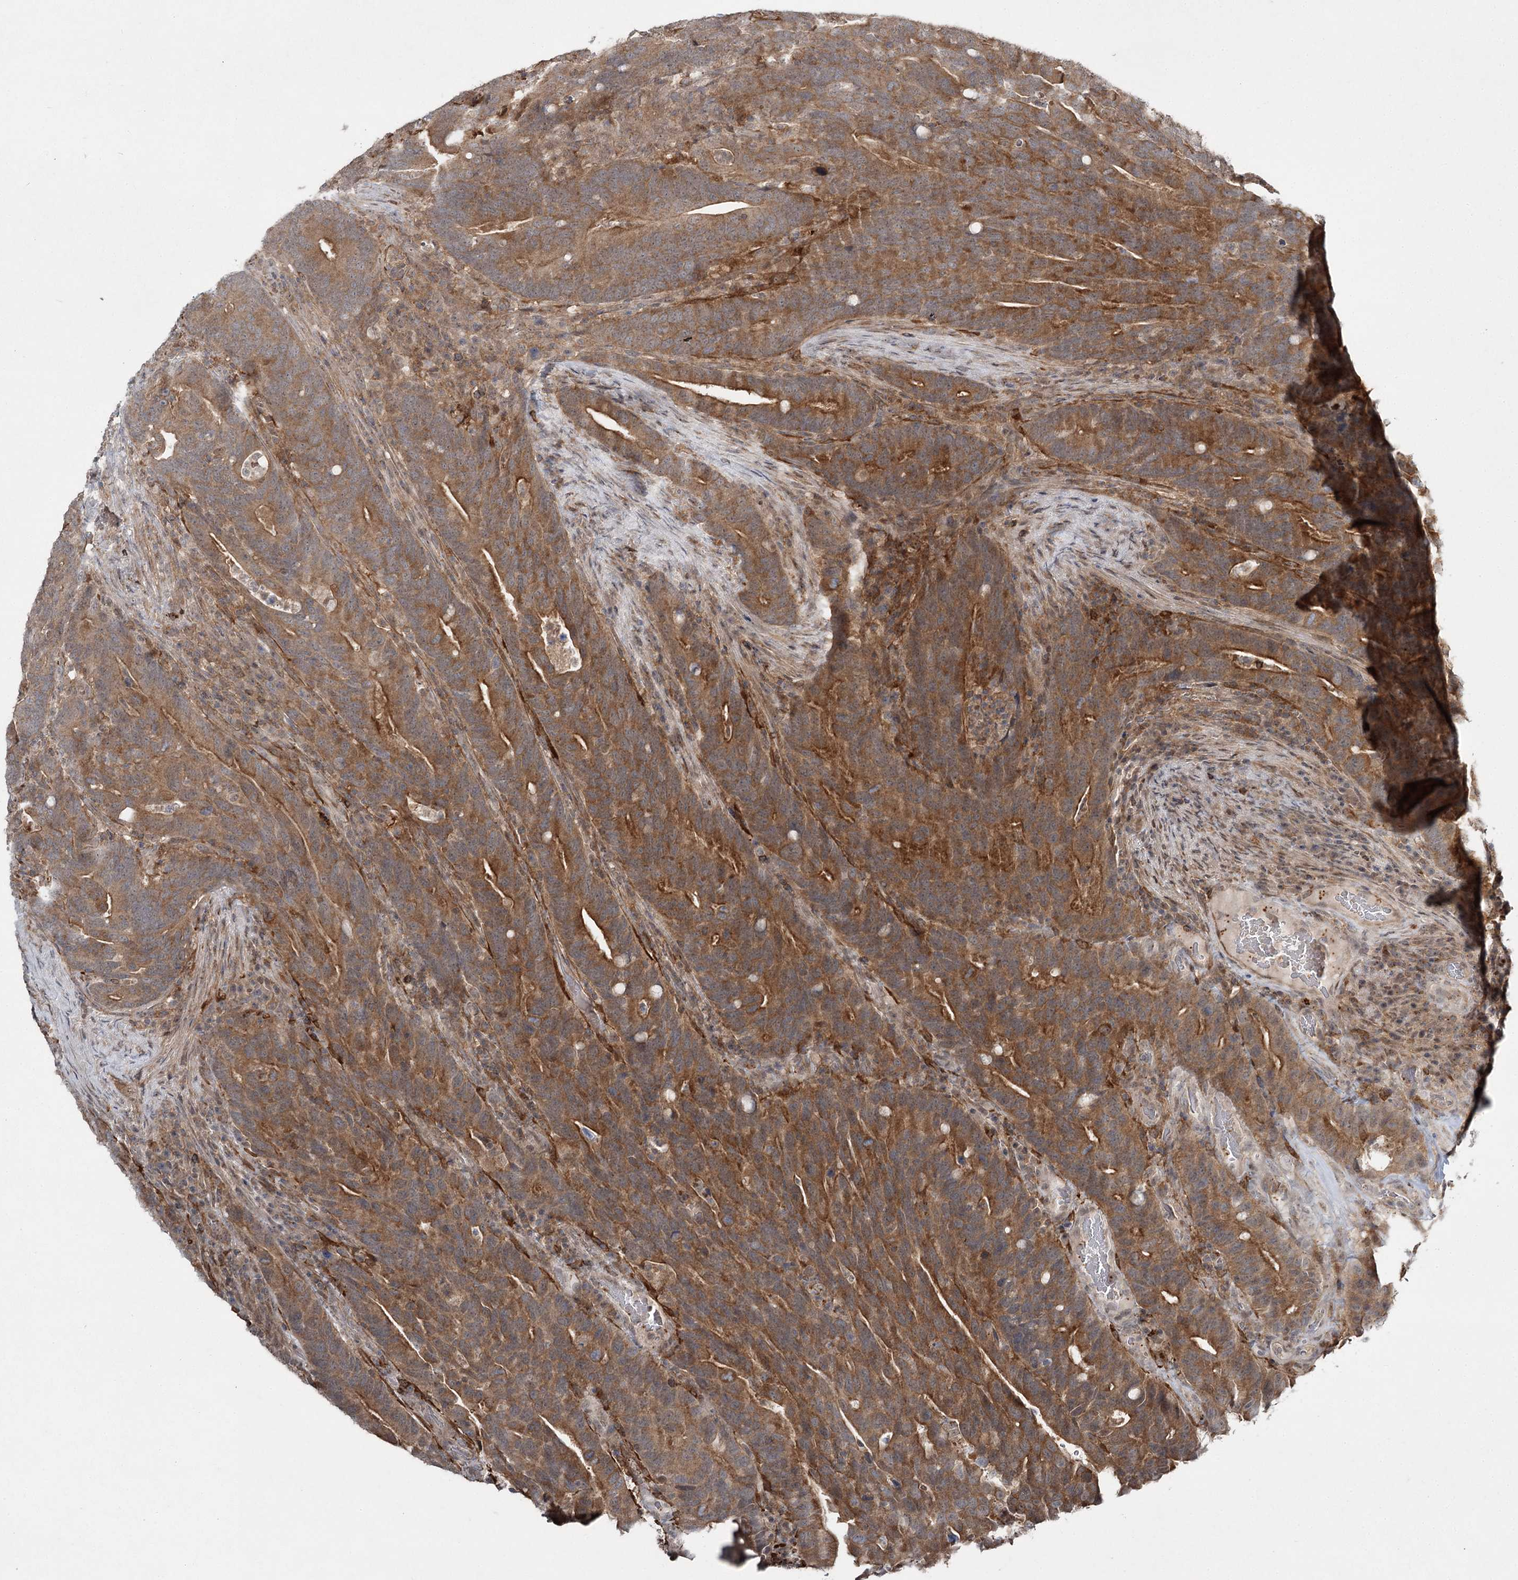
{"staining": {"intensity": "moderate", "quantity": ">75%", "location": "cytoplasmic/membranous"}, "tissue": "colorectal cancer", "cell_type": "Tumor cells", "image_type": "cancer", "snomed": [{"axis": "morphology", "description": "Adenocarcinoma, NOS"}, {"axis": "topography", "description": "Colon"}], "caption": "Colorectal cancer (adenocarcinoma) stained with DAB (3,3'-diaminobenzidine) immunohistochemistry shows medium levels of moderate cytoplasmic/membranous staining in about >75% of tumor cells. Immunohistochemistry stains the protein of interest in brown and the nuclei are stained blue.", "gene": "WDR44", "patient": {"sex": "female", "age": 66}}